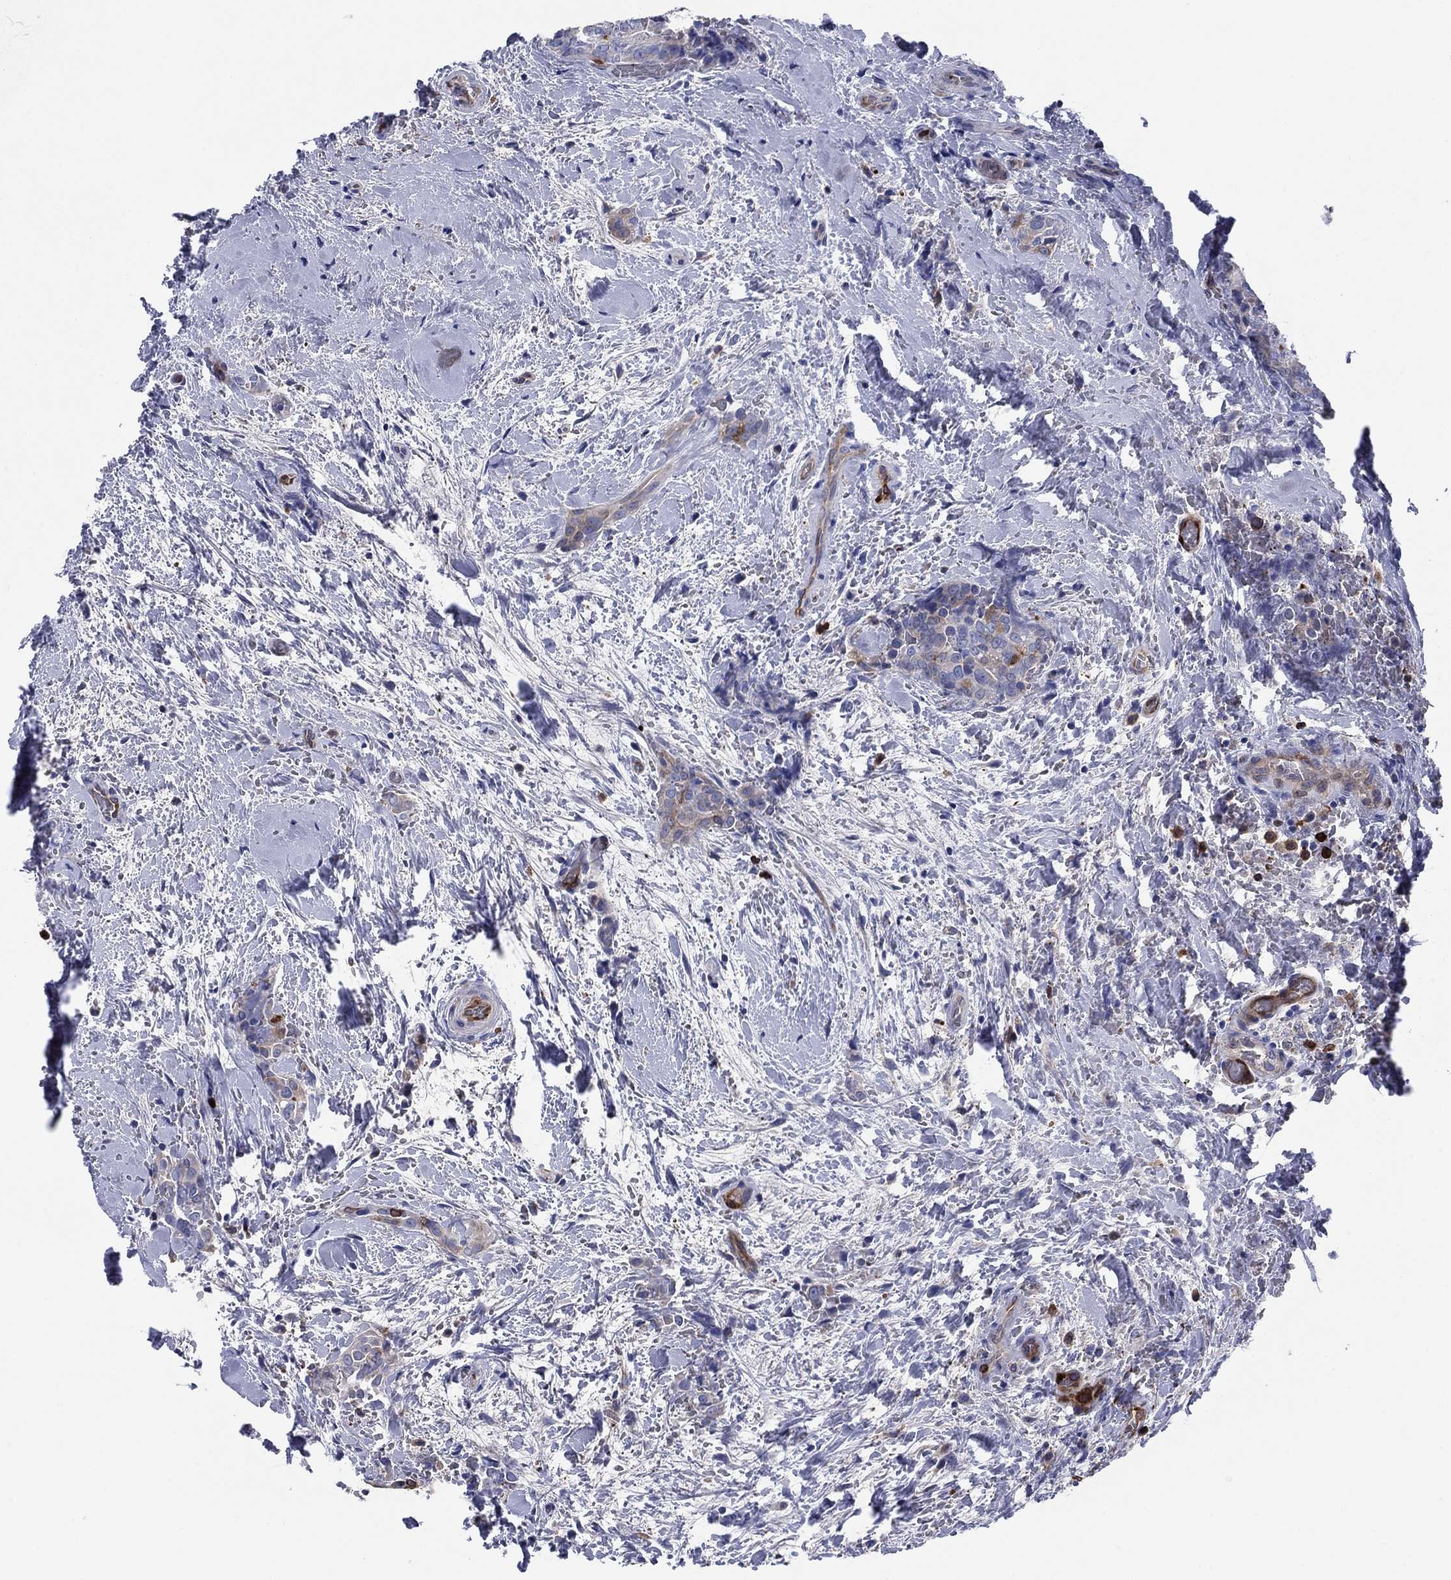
{"staining": {"intensity": "weak", "quantity": "<25%", "location": "cytoplasmic/membranous"}, "tissue": "thyroid cancer", "cell_type": "Tumor cells", "image_type": "cancer", "snomed": [{"axis": "morphology", "description": "Papillary adenocarcinoma, NOS"}, {"axis": "topography", "description": "Thyroid gland"}], "caption": "An image of human thyroid papillary adenocarcinoma is negative for staining in tumor cells.", "gene": "STMN1", "patient": {"sex": "male", "age": 61}}